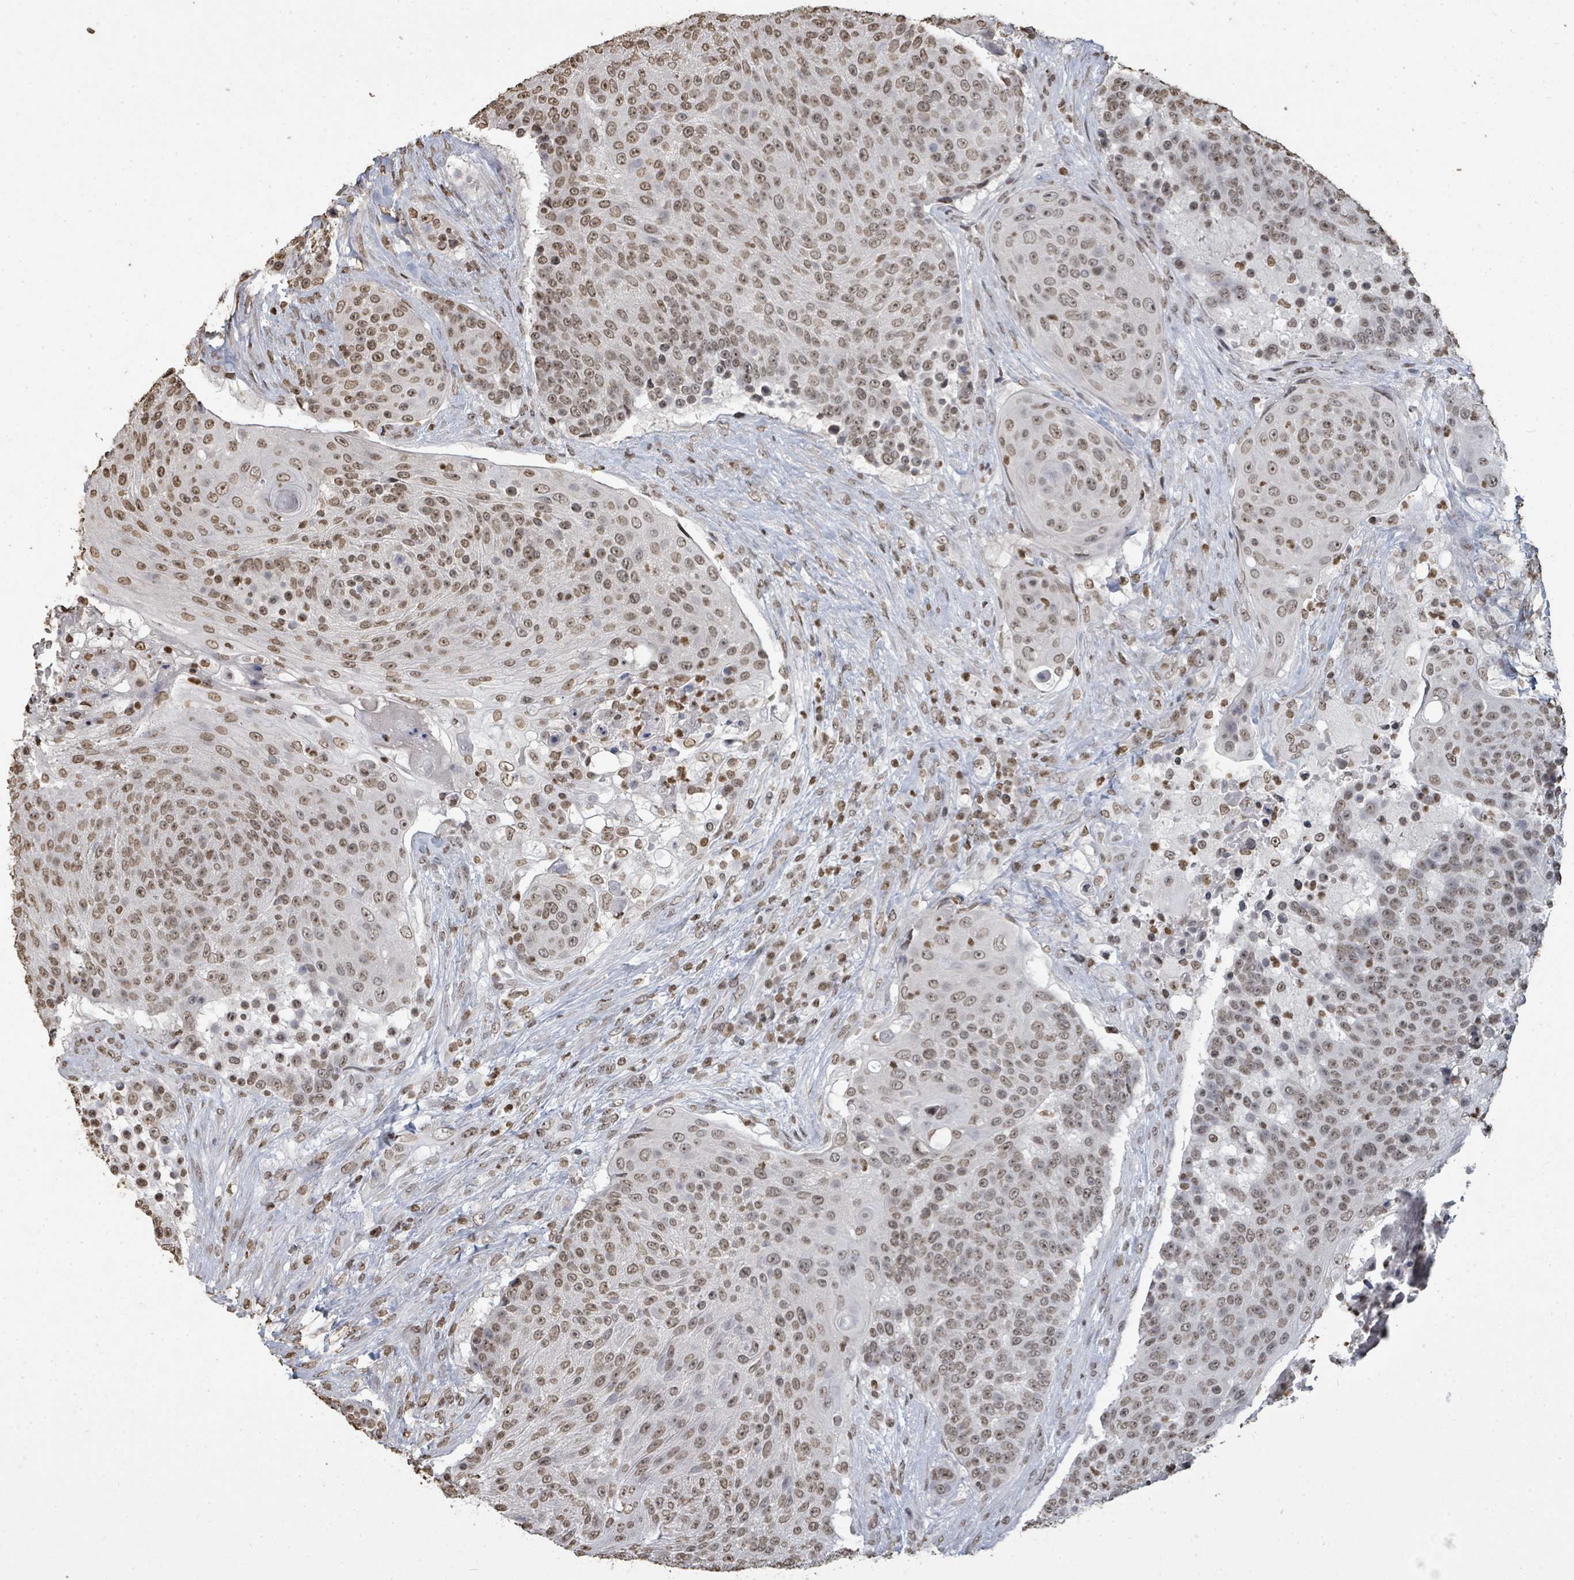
{"staining": {"intensity": "moderate", "quantity": ">75%", "location": "nuclear"}, "tissue": "urothelial cancer", "cell_type": "Tumor cells", "image_type": "cancer", "snomed": [{"axis": "morphology", "description": "Urothelial carcinoma, High grade"}, {"axis": "topography", "description": "Urinary bladder"}], "caption": "There is medium levels of moderate nuclear staining in tumor cells of urothelial cancer, as demonstrated by immunohistochemical staining (brown color).", "gene": "MRPS12", "patient": {"sex": "female", "age": 63}}